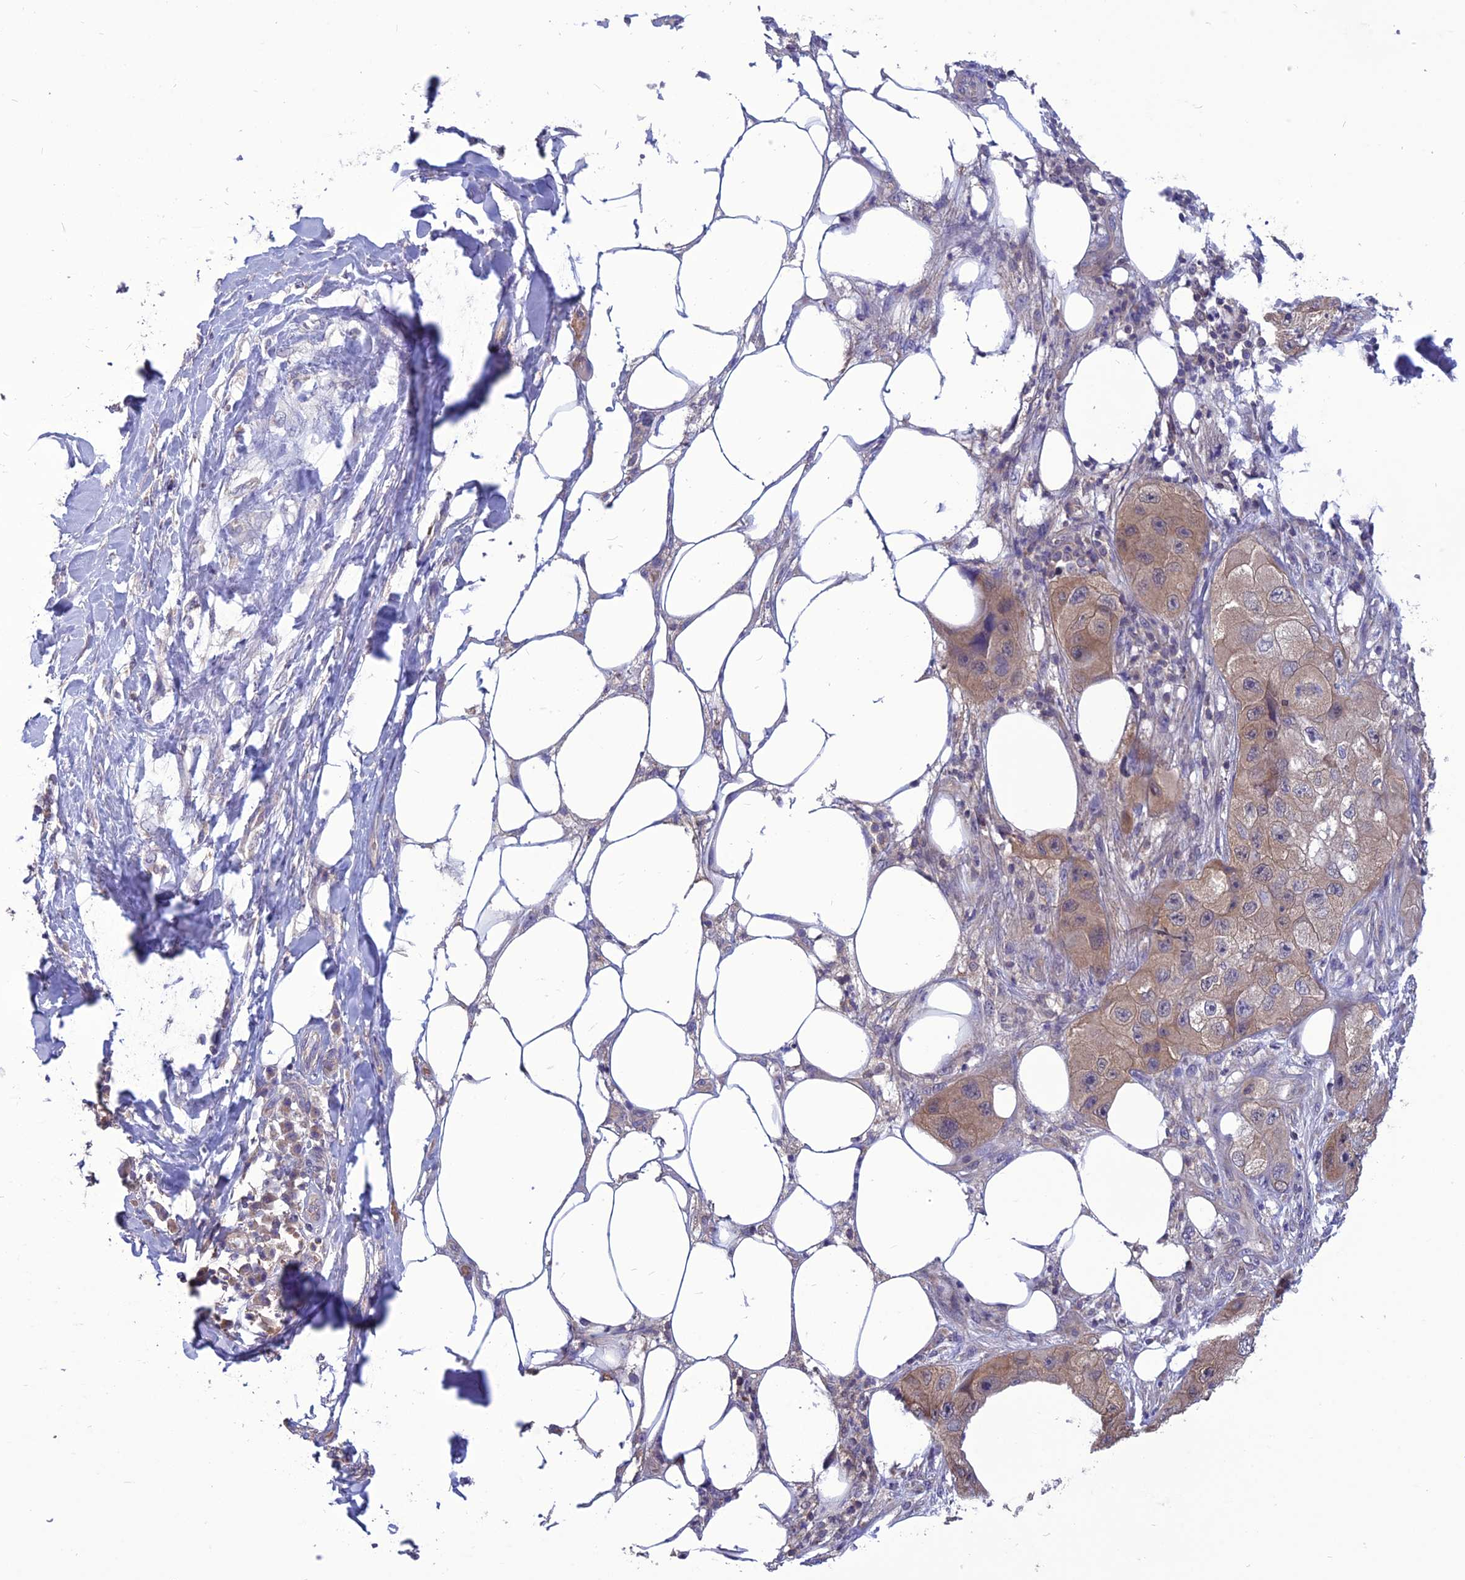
{"staining": {"intensity": "weak", "quantity": ">75%", "location": "cytoplasmic/membranous"}, "tissue": "skin cancer", "cell_type": "Tumor cells", "image_type": "cancer", "snomed": [{"axis": "morphology", "description": "Squamous cell carcinoma, NOS"}, {"axis": "topography", "description": "Skin"}, {"axis": "topography", "description": "Subcutis"}], "caption": "There is low levels of weak cytoplasmic/membranous positivity in tumor cells of squamous cell carcinoma (skin), as demonstrated by immunohistochemical staining (brown color).", "gene": "PSMF1", "patient": {"sex": "male", "age": 73}}